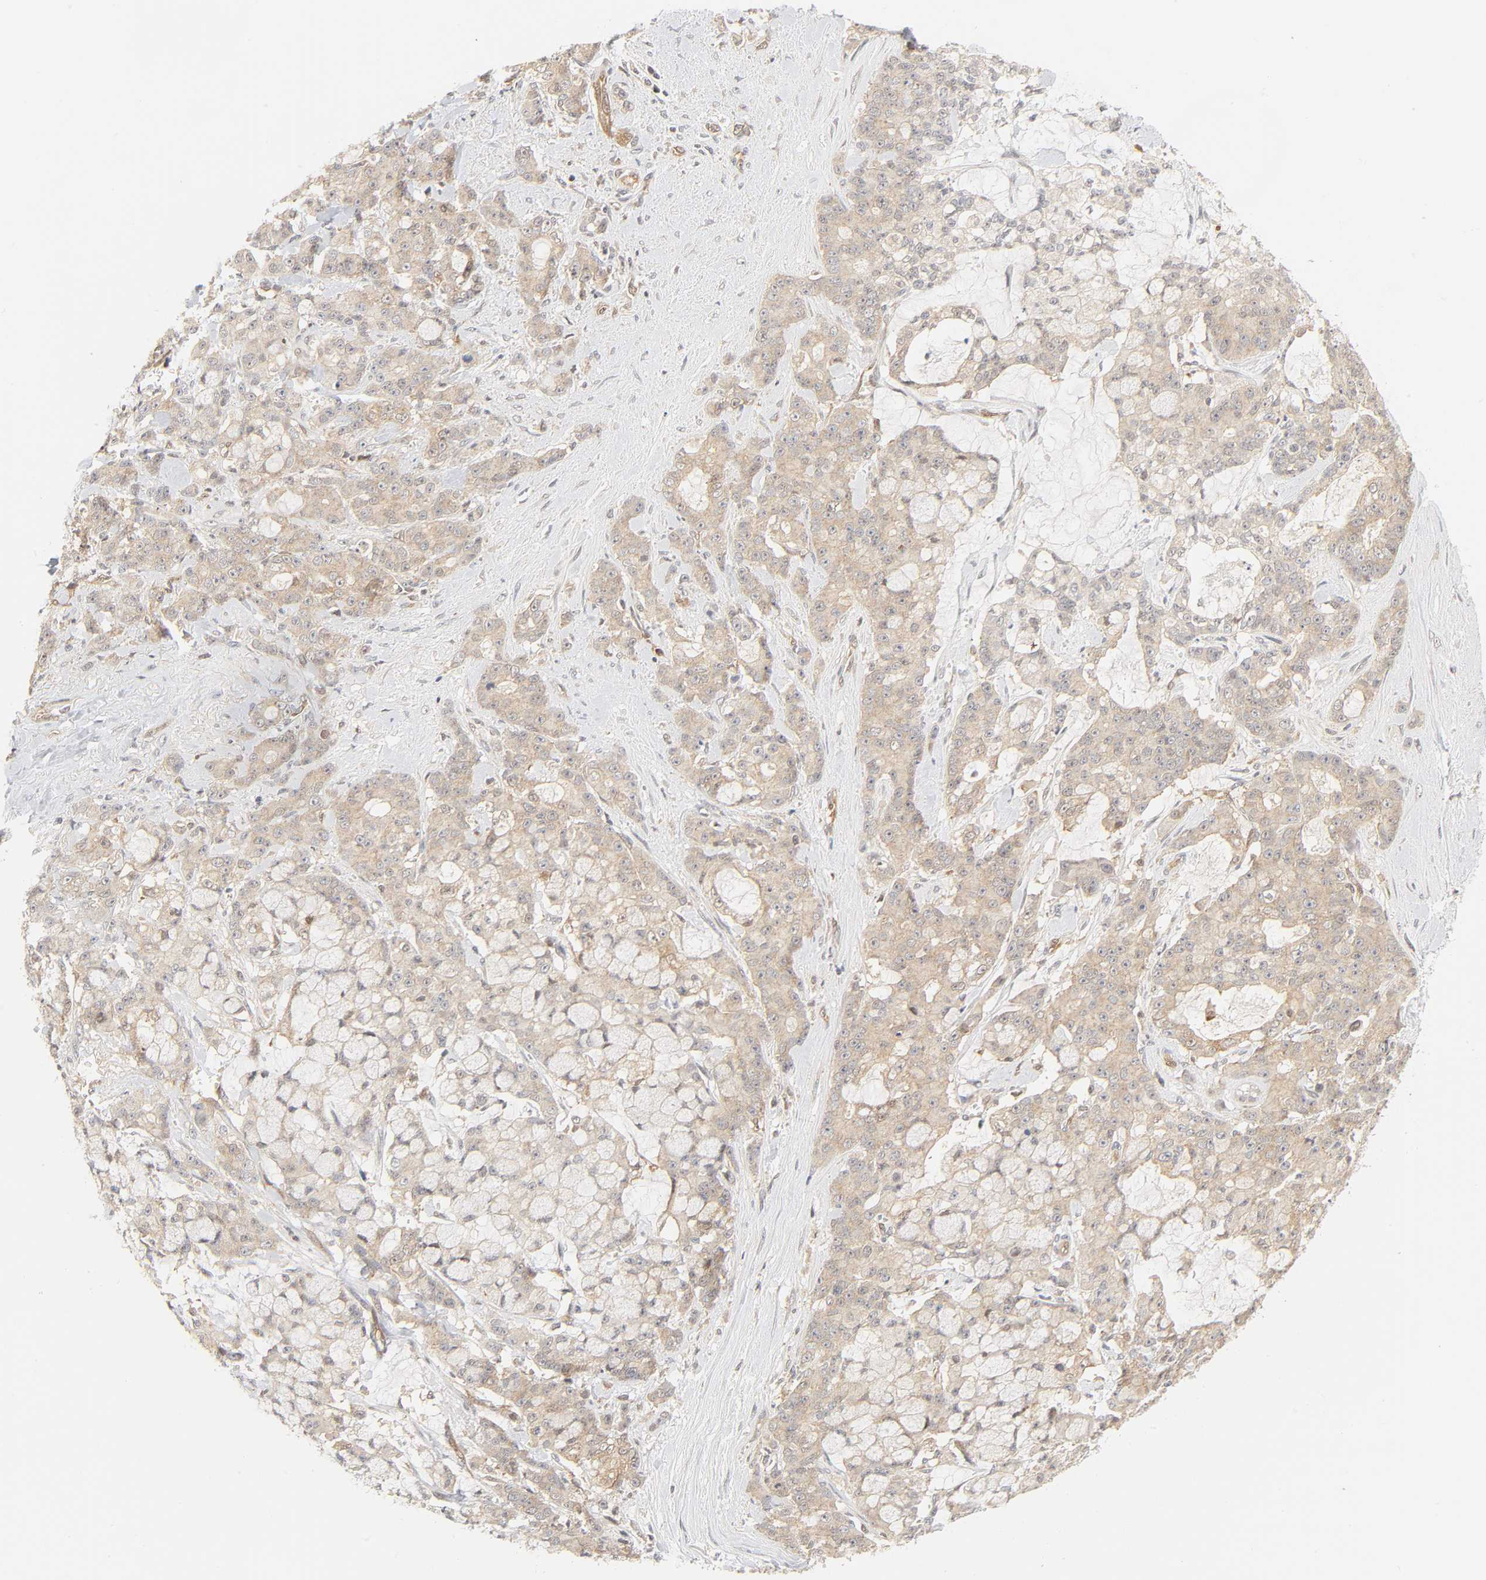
{"staining": {"intensity": "weak", "quantity": ">75%", "location": "cytoplasmic/membranous,nuclear"}, "tissue": "pancreatic cancer", "cell_type": "Tumor cells", "image_type": "cancer", "snomed": [{"axis": "morphology", "description": "Adenocarcinoma, NOS"}, {"axis": "topography", "description": "Pancreas"}], "caption": "Immunohistochemical staining of pancreatic cancer (adenocarcinoma) reveals weak cytoplasmic/membranous and nuclear protein positivity in about >75% of tumor cells.", "gene": "CDC37", "patient": {"sex": "female", "age": 73}}